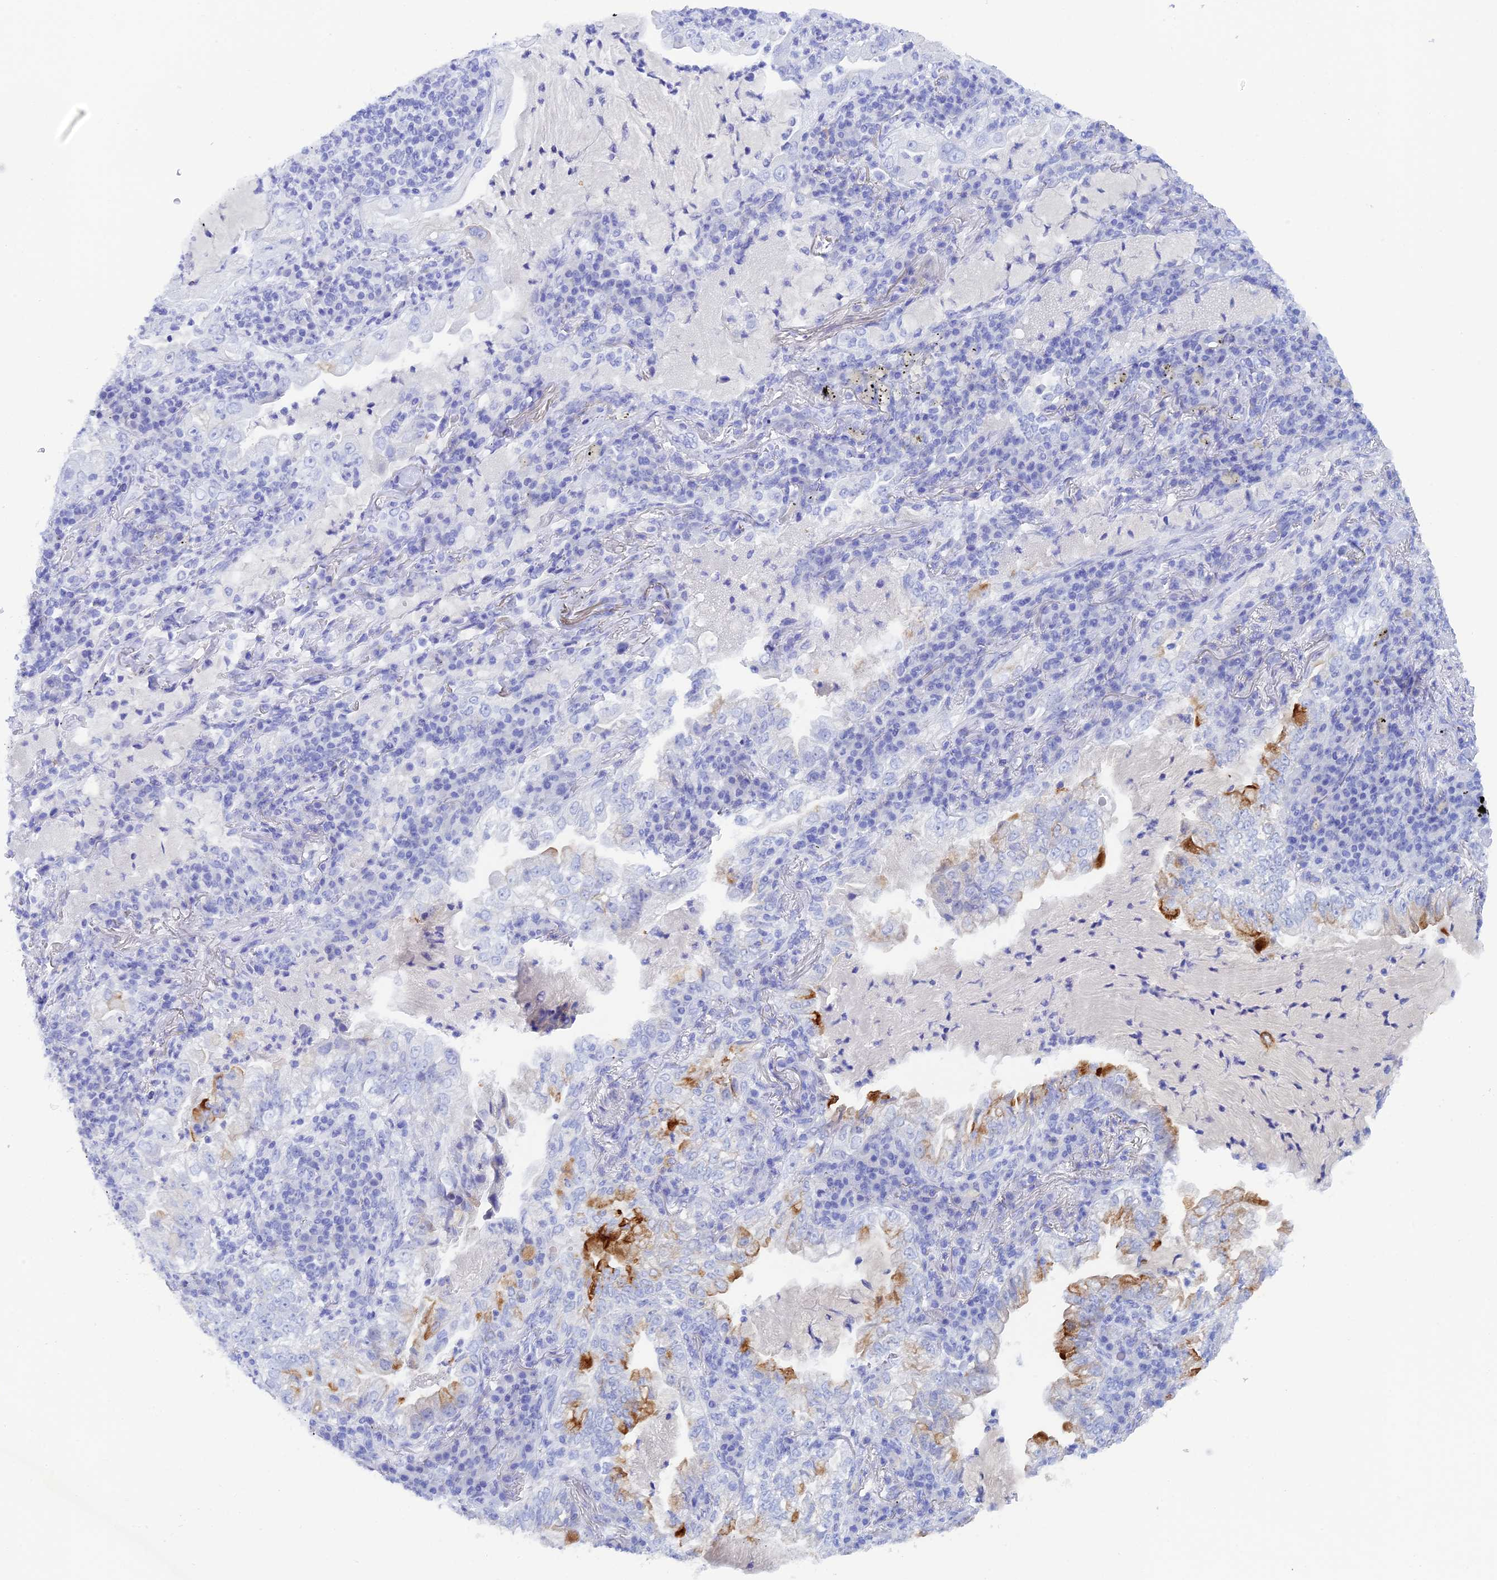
{"staining": {"intensity": "negative", "quantity": "none", "location": "none"}, "tissue": "lung cancer", "cell_type": "Tumor cells", "image_type": "cancer", "snomed": [{"axis": "morphology", "description": "Adenocarcinoma, NOS"}, {"axis": "topography", "description": "Lung"}], "caption": "Lung adenocarcinoma stained for a protein using IHC reveals no positivity tumor cells.", "gene": "REG1A", "patient": {"sex": "female", "age": 73}}